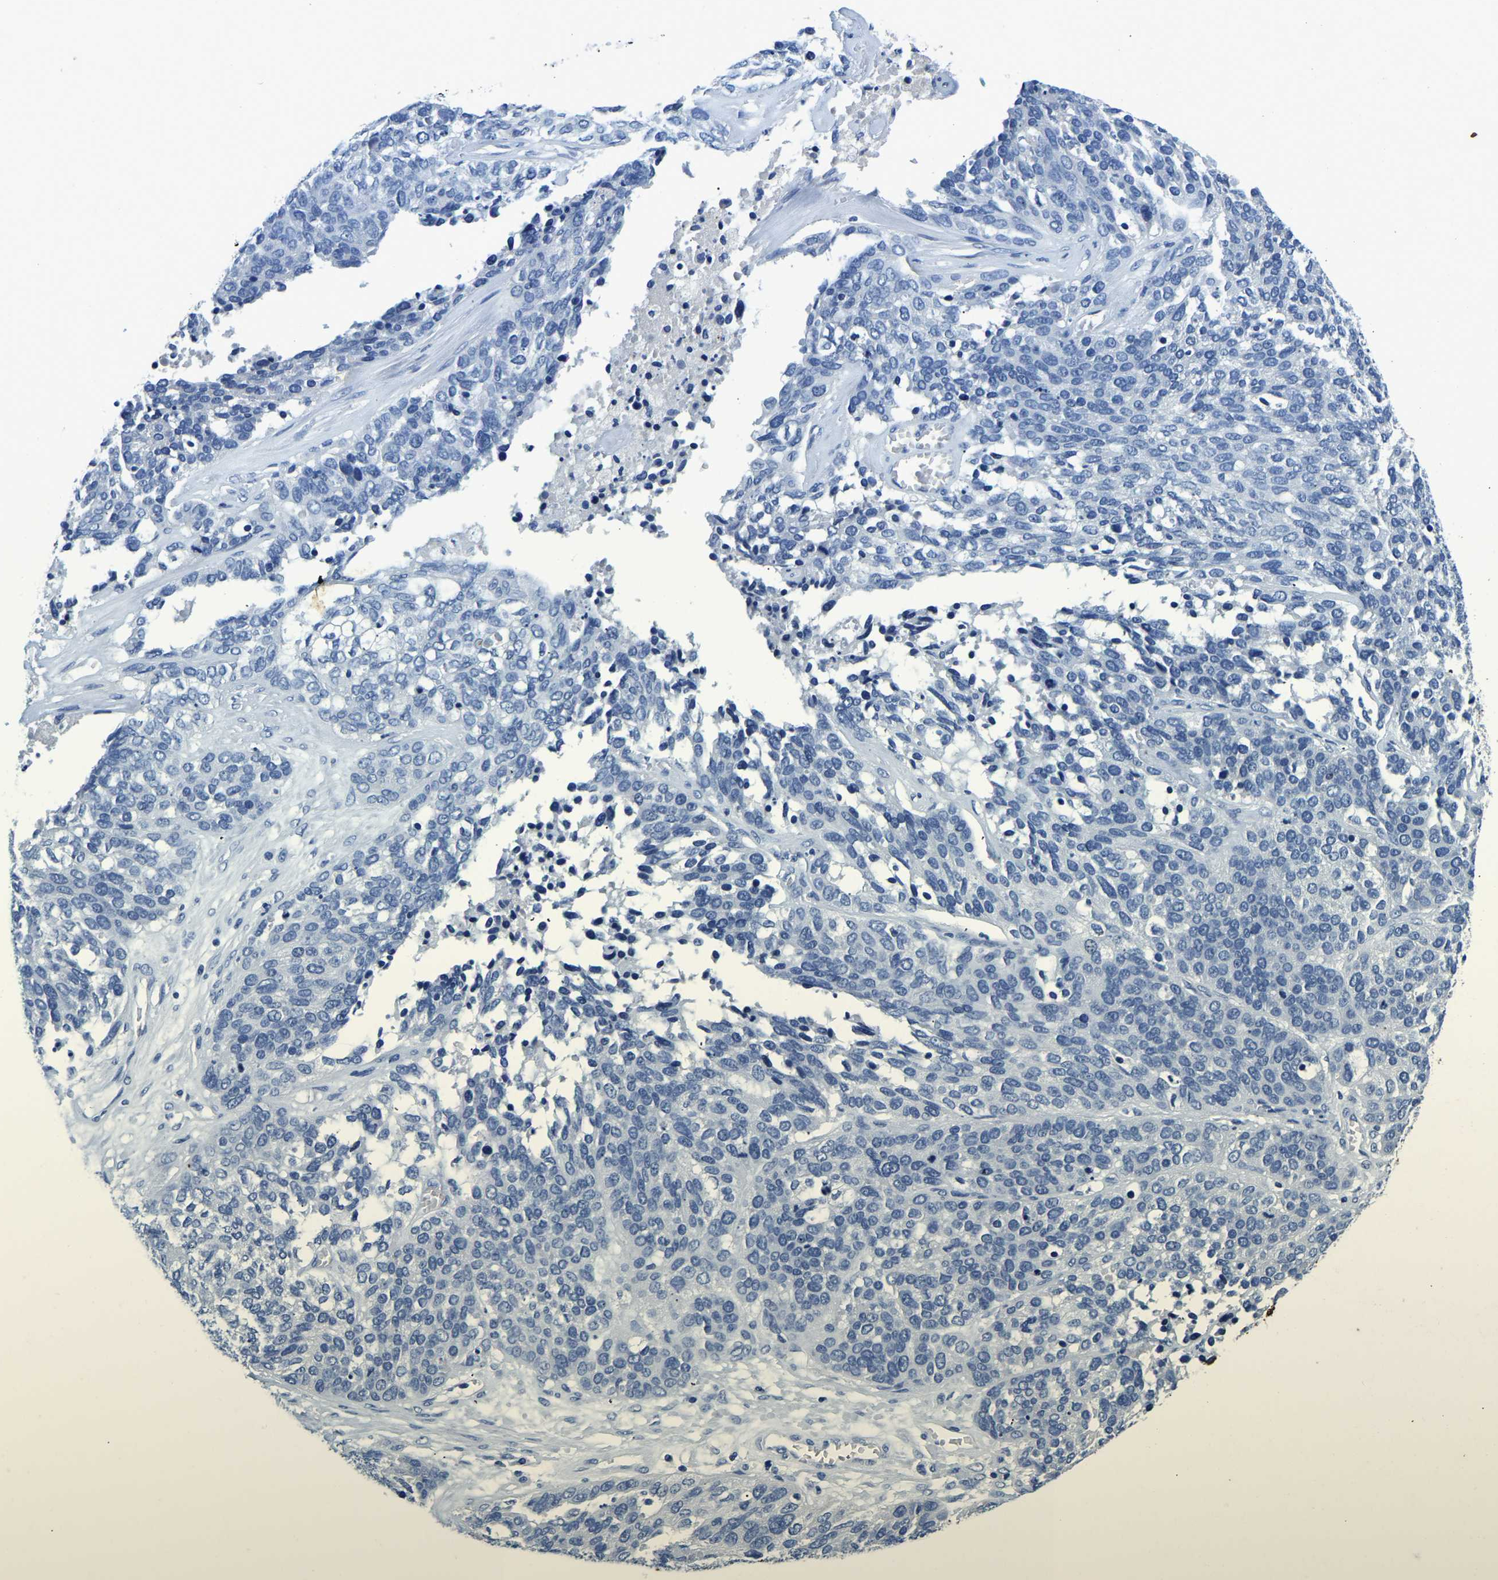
{"staining": {"intensity": "negative", "quantity": "none", "location": "none"}, "tissue": "ovarian cancer", "cell_type": "Tumor cells", "image_type": "cancer", "snomed": [{"axis": "morphology", "description": "Cystadenocarcinoma, serous, NOS"}, {"axis": "topography", "description": "Ovary"}], "caption": "High power microscopy histopathology image of an immunohistochemistry micrograph of ovarian serous cystadenocarcinoma, revealing no significant positivity in tumor cells. (DAB immunohistochemistry (IHC), high magnification).", "gene": "UBN2", "patient": {"sex": "female", "age": 44}}